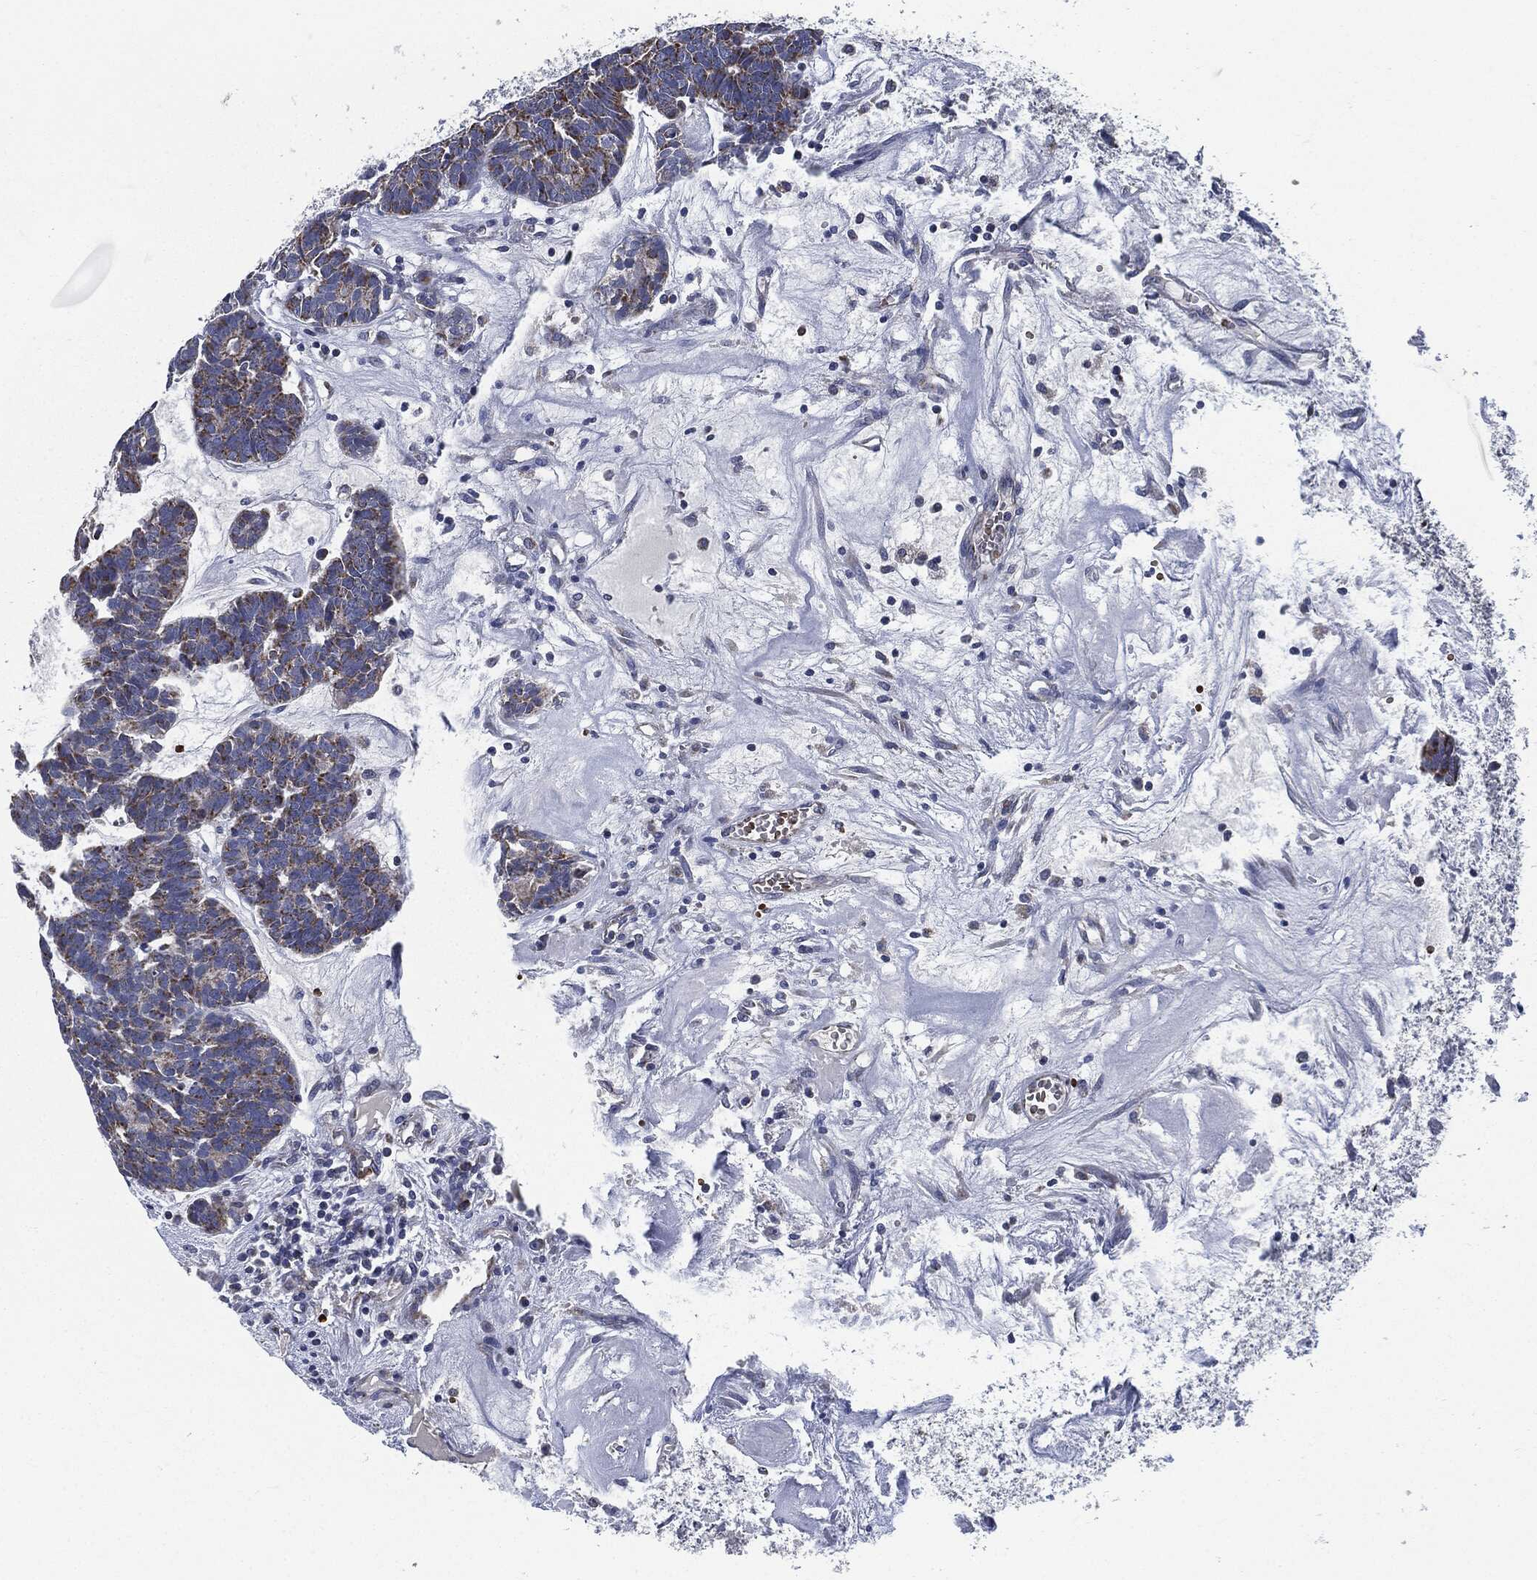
{"staining": {"intensity": "strong", "quantity": ">75%", "location": "cytoplasmic/membranous"}, "tissue": "head and neck cancer", "cell_type": "Tumor cells", "image_type": "cancer", "snomed": [{"axis": "morphology", "description": "Adenocarcinoma, NOS"}, {"axis": "topography", "description": "Head-Neck"}], "caption": "Immunohistochemistry (IHC) image of neoplastic tissue: head and neck adenocarcinoma stained using IHC reveals high levels of strong protein expression localized specifically in the cytoplasmic/membranous of tumor cells, appearing as a cytoplasmic/membranous brown color.", "gene": "SIGLEC9", "patient": {"sex": "female", "age": 81}}